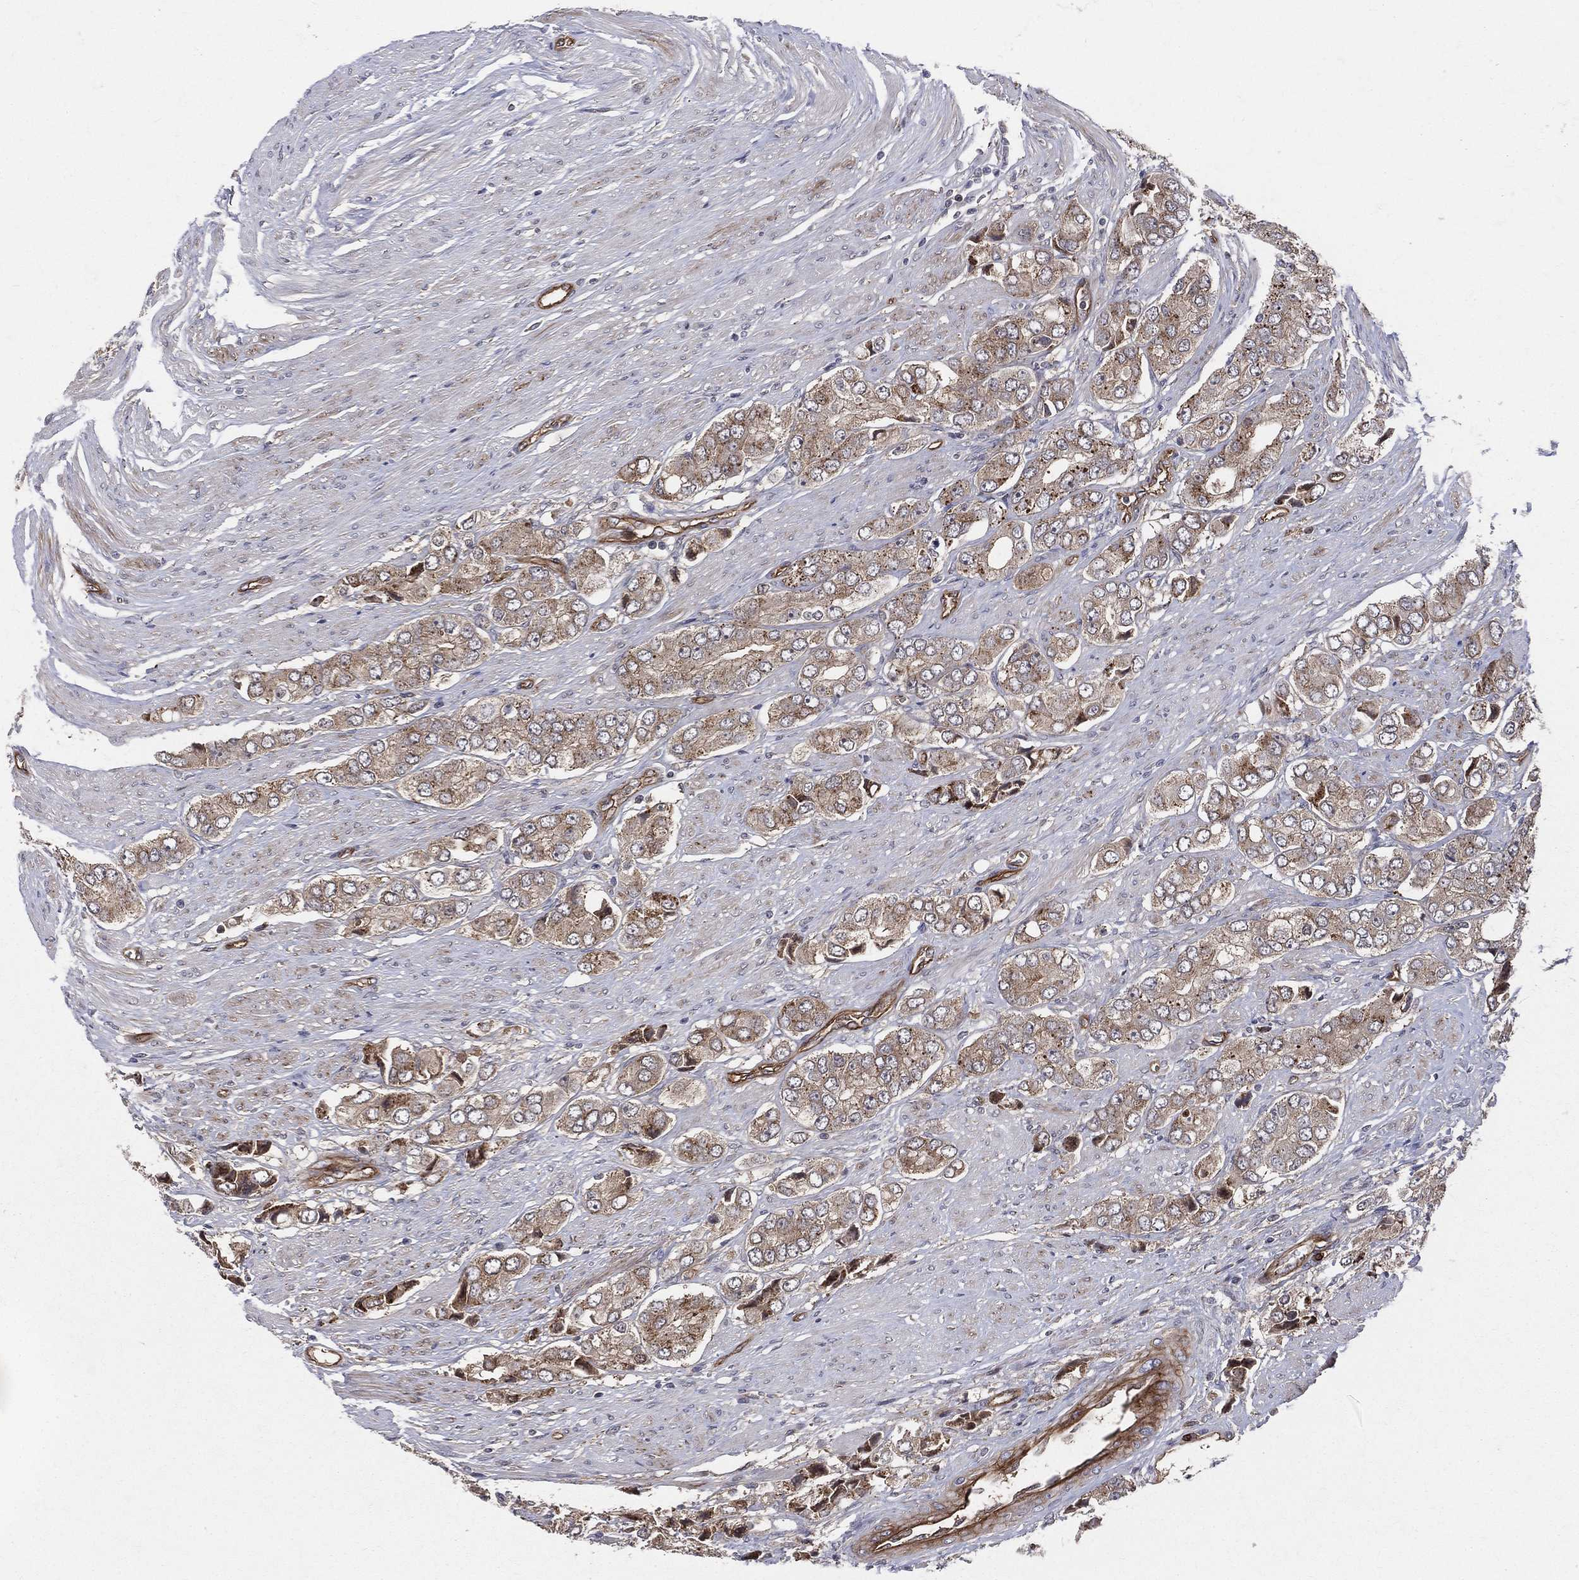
{"staining": {"intensity": "moderate", "quantity": ">75%", "location": "cytoplasmic/membranous"}, "tissue": "prostate cancer", "cell_type": "Tumor cells", "image_type": "cancer", "snomed": [{"axis": "morphology", "description": "Adenocarcinoma, Low grade"}, {"axis": "topography", "description": "Prostate"}], "caption": "Immunohistochemical staining of adenocarcinoma (low-grade) (prostate) demonstrates medium levels of moderate cytoplasmic/membranous positivity in approximately >75% of tumor cells. The staining is performed using DAB brown chromogen to label protein expression. The nuclei are counter-stained blue using hematoxylin.", "gene": "ENTPD1", "patient": {"sex": "male", "age": 69}}